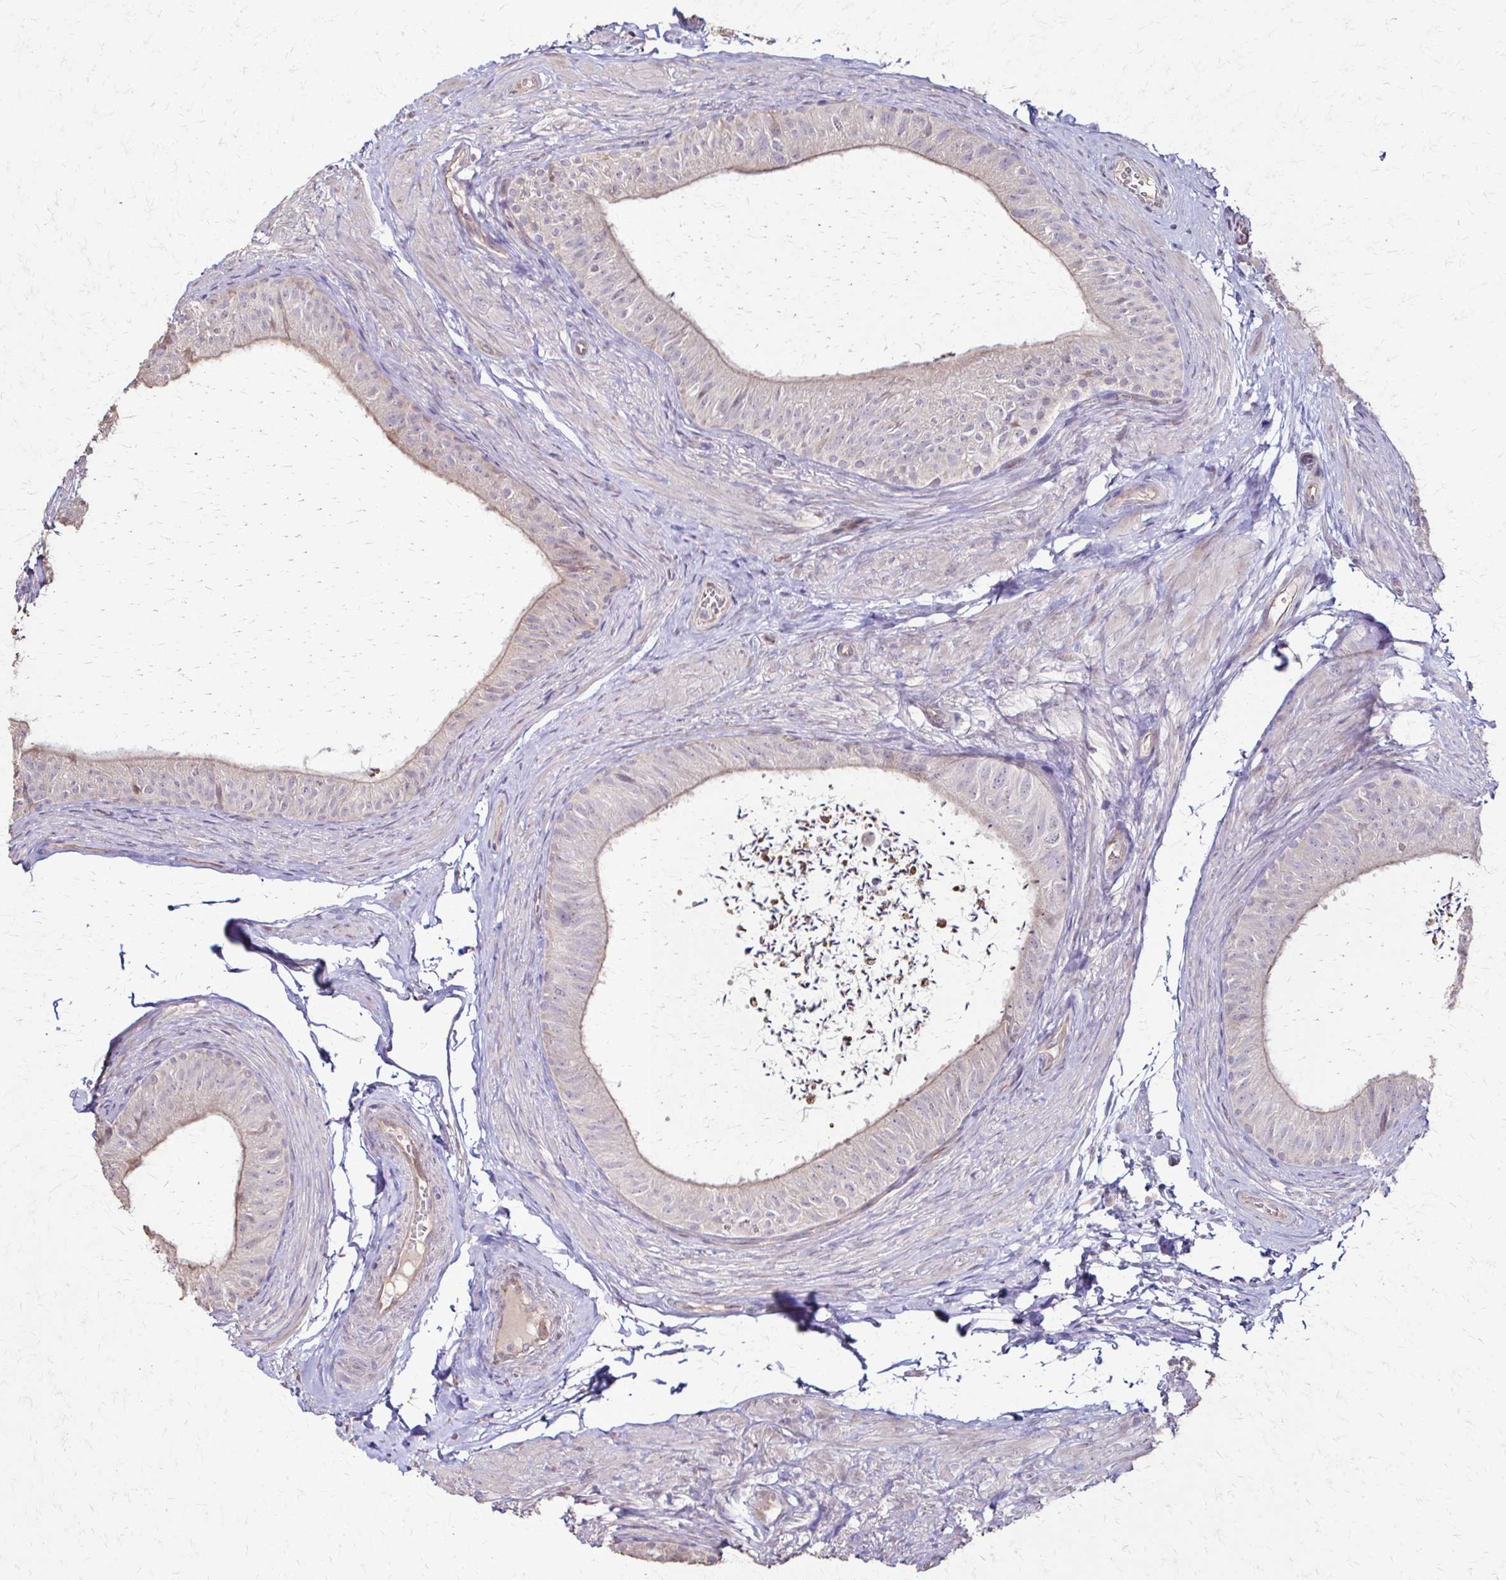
{"staining": {"intensity": "moderate", "quantity": "<25%", "location": "cytoplasmic/membranous"}, "tissue": "epididymis", "cell_type": "Glandular cells", "image_type": "normal", "snomed": [{"axis": "morphology", "description": "Normal tissue, NOS"}, {"axis": "topography", "description": "Epididymis, spermatic cord, NOS"}, {"axis": "topography", "description": "Epididymis"}, {"axis": "topography", "description": "Peripheral nerve tissue"}], "caption": "Protein expression analysis of unremarkable human epididymis reveals moderate cytoplasmic/membranous staining in about <25% of glandular cells. The staining is performed using DAB brown chromogen to label protein expression. The nuclei are counter-stained blue using hematoxylin.", "gene": "IL18BP", "patient": {"sex": "male", "age": 29}}